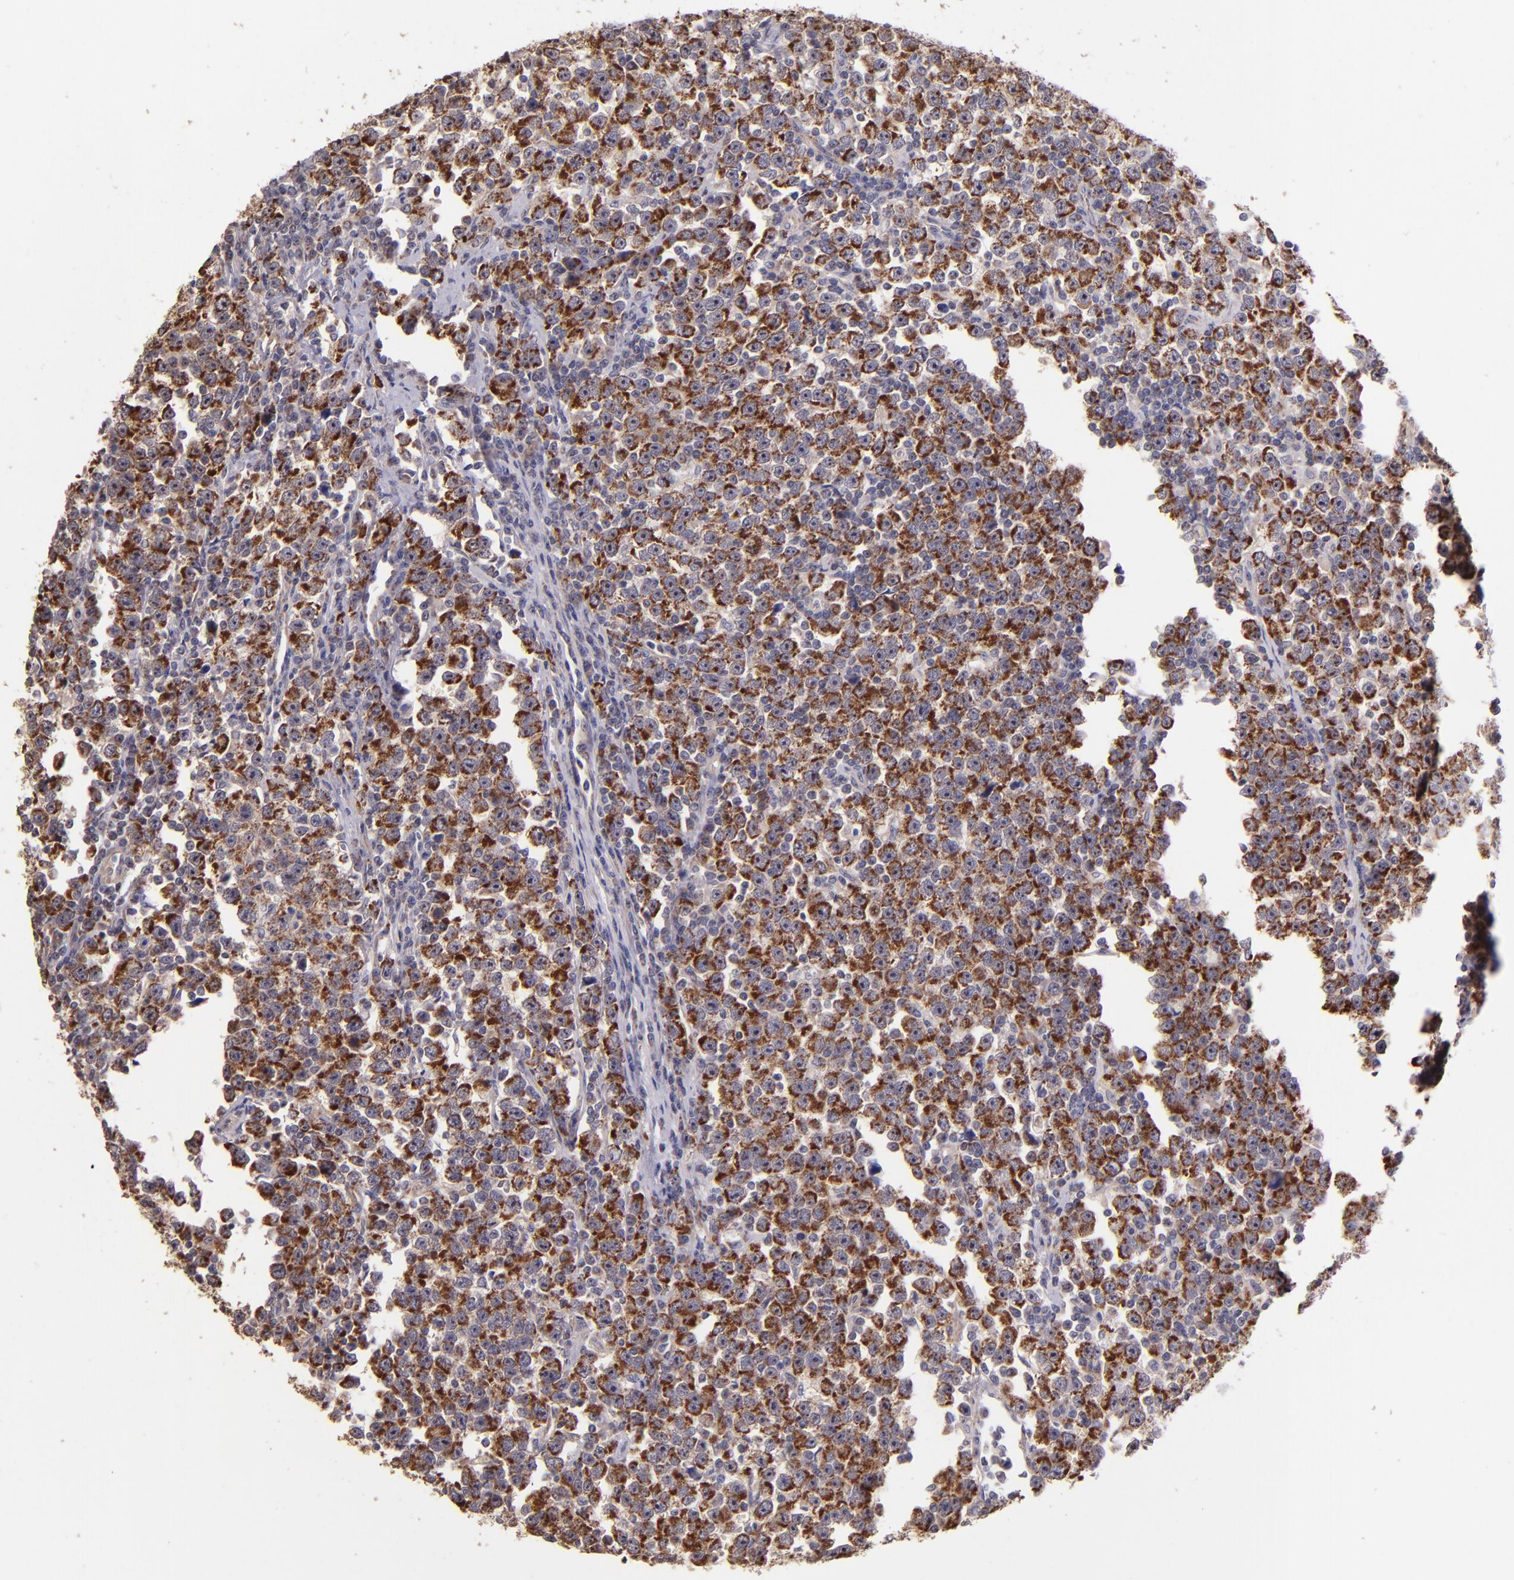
{"staining": {"intensity": "strong", "quantity": ">75%", "location": "cytoplasmic/membranous"}, "tissue": "testis cancer", "cell_type": "Tumor cells", "image_type": "cancer", "snomed": [{"axis": "morphology", "description": "Seminoma, NOS"}, {"axis": "topography", "description": "Testis"}], "caption": "High-magnification brightfield microscopy of seminoma (testis) stained with DAB (3,3'-diaminobenzidine) (brown) and counterstained with hematoxylin (blue). tumor cells exhibit strong cytoplasmic/membranous positivity is seen in about>75% of cells.", "gene": "SHC1", "patient": {"sex": "male", "age": 43}}